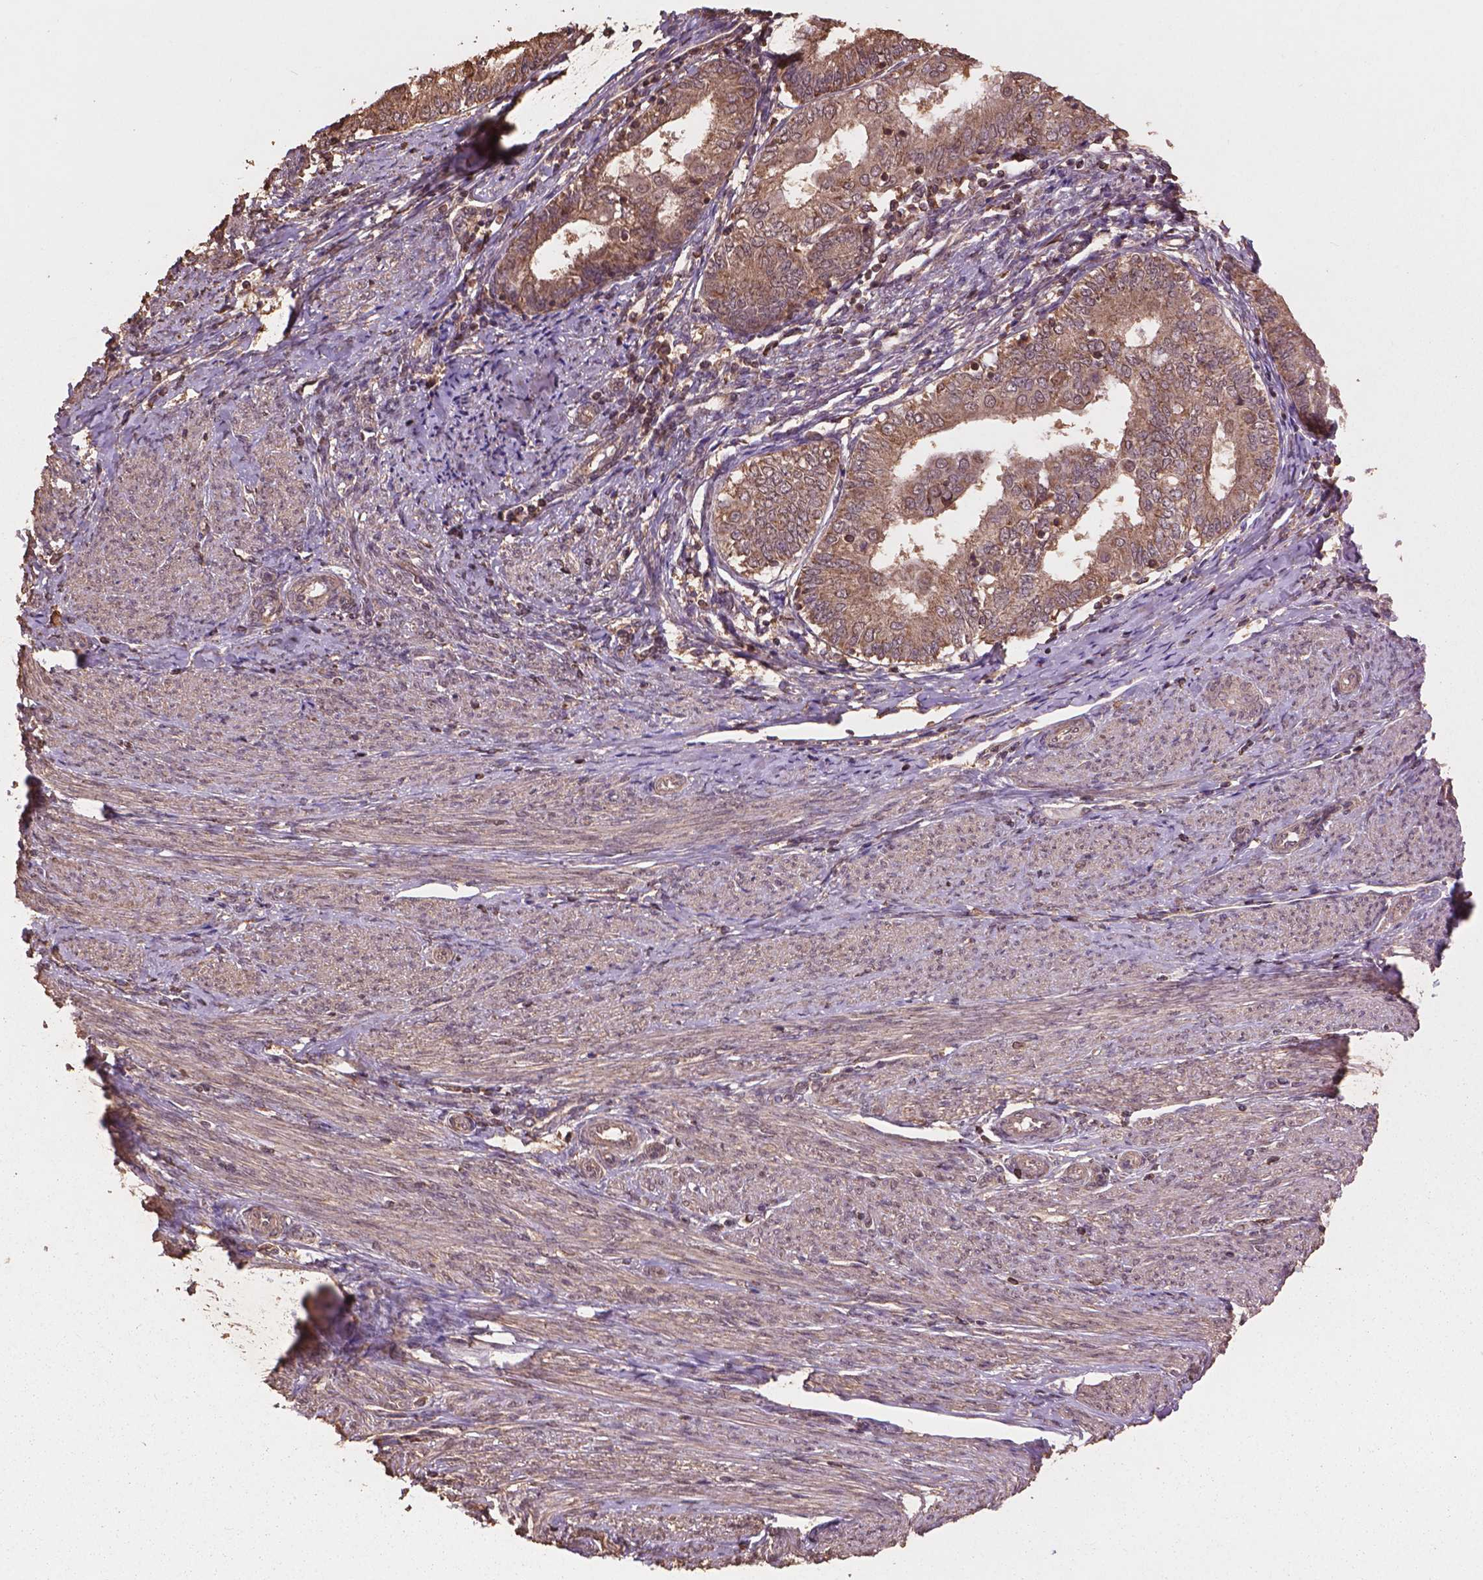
{"staining": {"intensity": "weak", "quantity": ">75%", "location": "cytoplasmic/membranous"}, "tissue": "endometrial cancer", "cell_type": "Tumor cells", "image_type": "cancer", "snomed": [{"axis": "morphology", "description": "Adenocarcinoma, NOS"}, {"axis": "topography", "description": "Endometrium"}], "caption": "DAB immunohistochemical staining of human endometrial cancer displays weak cytoplasmic/membranous protein staining in about >75% of tumor cells. (DAB IHC with brightfield microscopy, high magnification).", "gene": "BABAM1", "patient": {"sex": "female", "age": 68}}